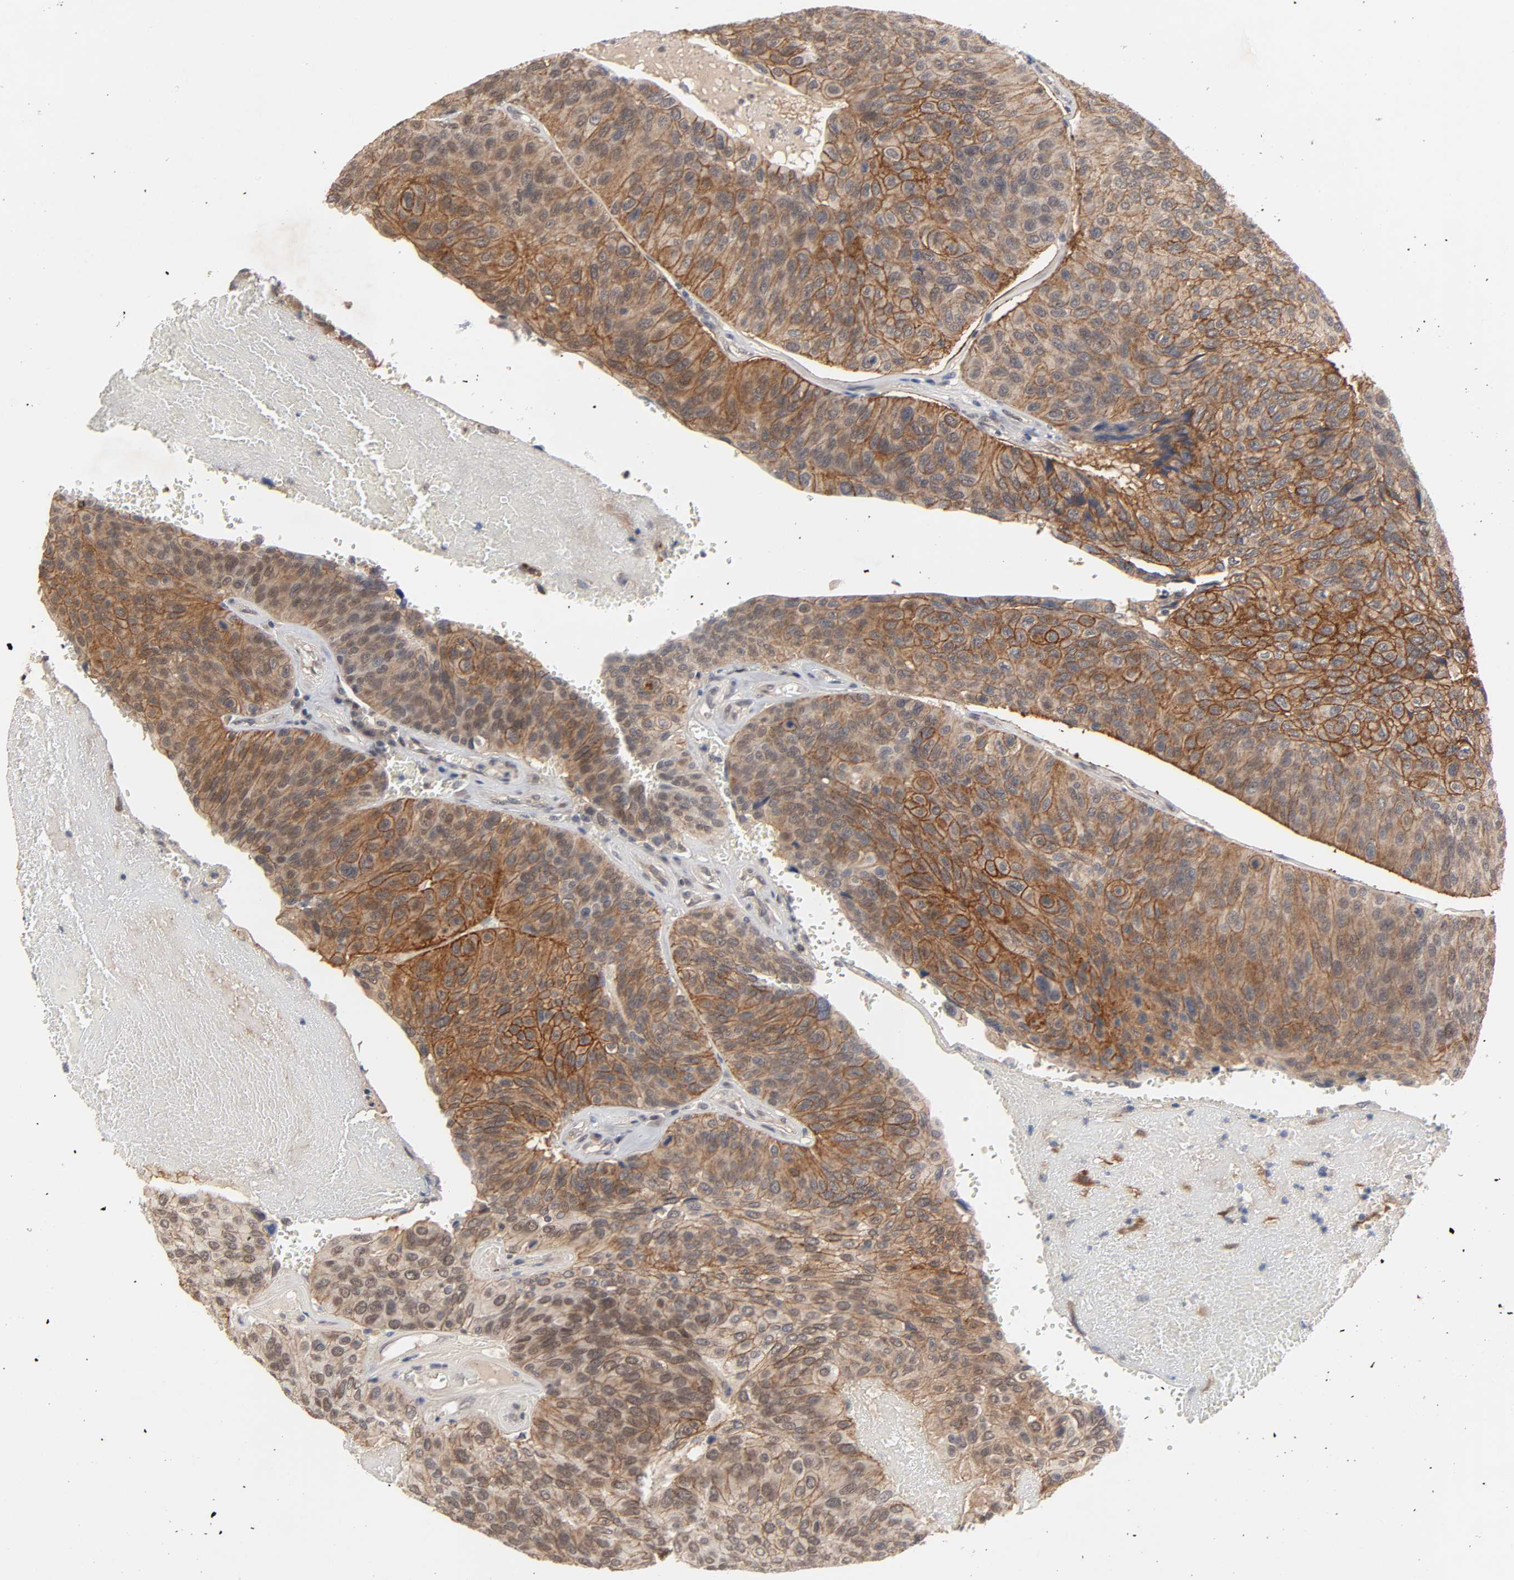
{"staining": {"intensity": "moderate", "quantity": ">75%", "location": "cytoplasmic/membranous,nuclear"}, "tissue": "urothelial cancer", "cell_type": "Tumor cells", "image_type": "cancer", "snomed": [{"axis": "morphology", "description": "Urothelial carcinoma, High grade"}, {"axis": "topography", "description": "Urinary bladder"}], "caption": "Protein expression analysis of high-grade urothelial carcinoma displays moderate cytoplasmic/membranous and nuclear positivity in about >75% of tumor cells.", "gene": "HTR1E", "patient": {"sex": "male", "age": 66}}